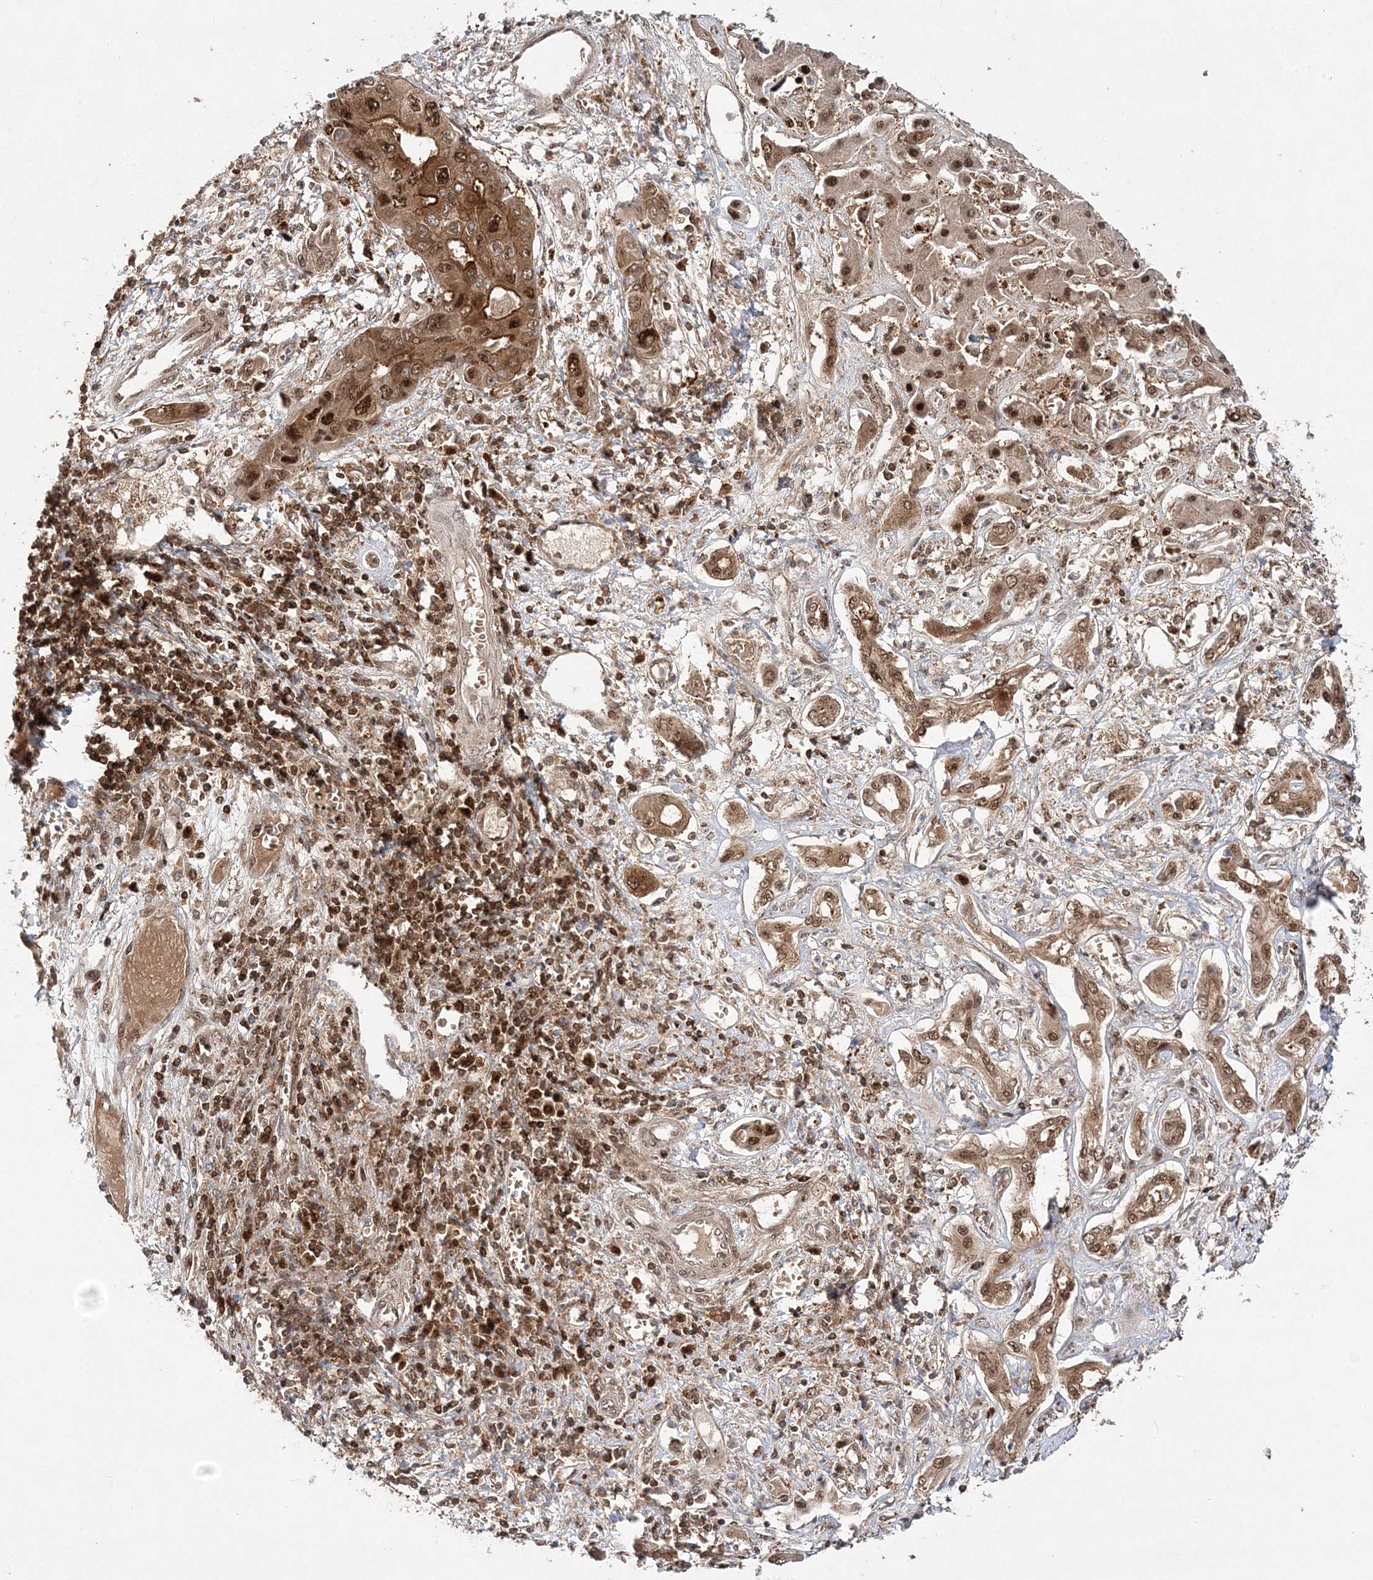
{"staining": {"intensity": "moderate", "quantity": ">75%", "location": "cytoplasmic/membranous,nuclear"}, "tissue": "liver cancer", "cell_type": "Tumor cells", "image_type": "cancer", "snomed": [{"axis": "morphology", "description": "Cholangiocarcinoma"}, {"axis": "topography", "description": "Liver"}], "caption": "This photomicrograph reveals immunohistochemistry (IHC) staining of liver cancer, with medium moderate cytoplasmic/membranous and nuclear positivity in about >75% of tumor cells.", "gene": "NIF3L1", "patient": {"sex": "male", "age": 67}}